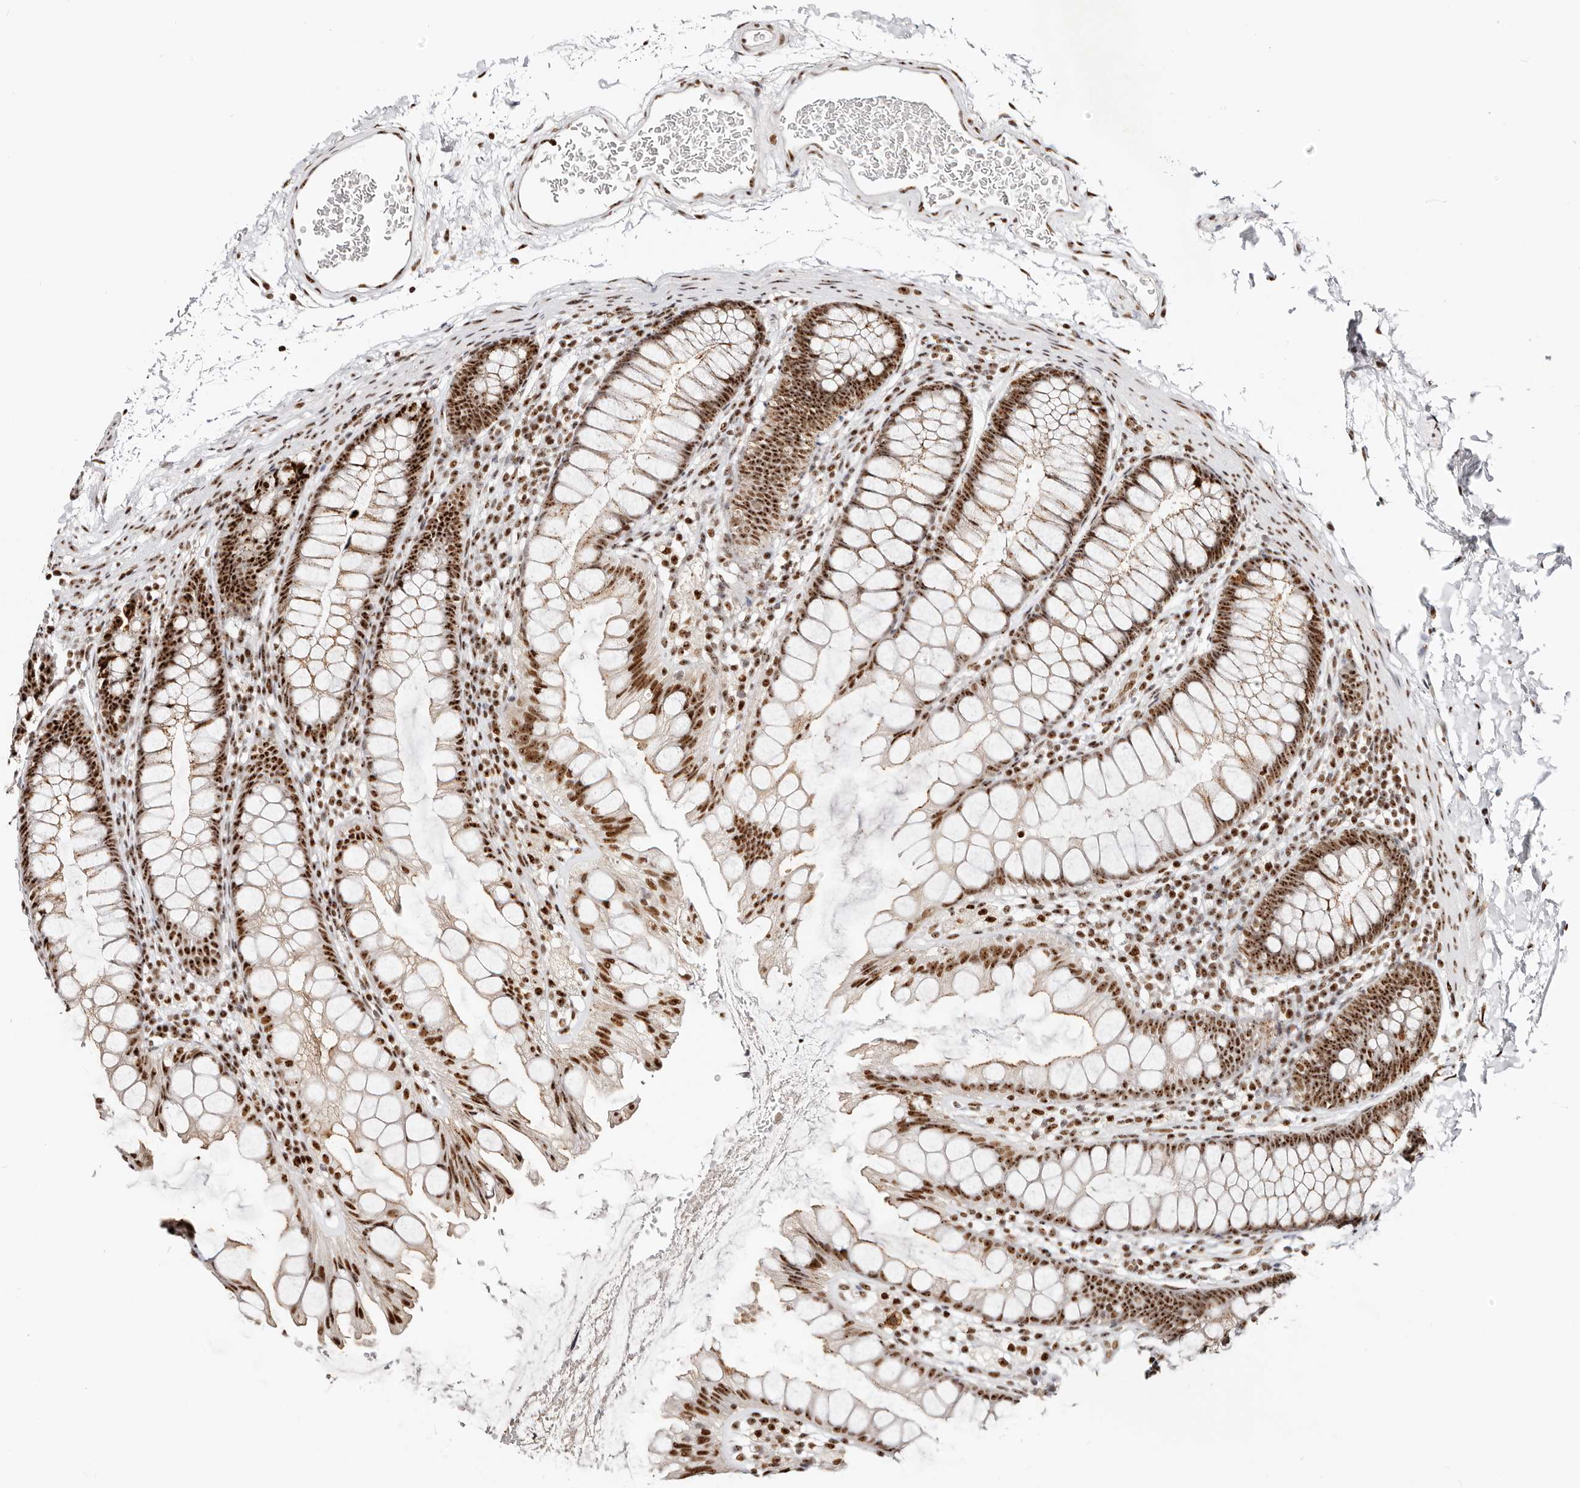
{"staining": {"intensity": "strong", "quantity": ">75%", "location": "nuclear"}, "tissue": "colon", "cell_type": "Endothelial cells", "image_type": "normal", "snomed": [{"axis": "morphology", "description": "Normal tissue, NOS"}, {"axis": "topography", "description": "Colon"}], "caption": "This image demonstrates immunohistochemistry (IHC) staining of unremarkable colon, with high strong nuclear staining in approximately >75% of endothelial cells.", "gene": "IQGAP3", "patient": {"sex": "female", "age": 62}}